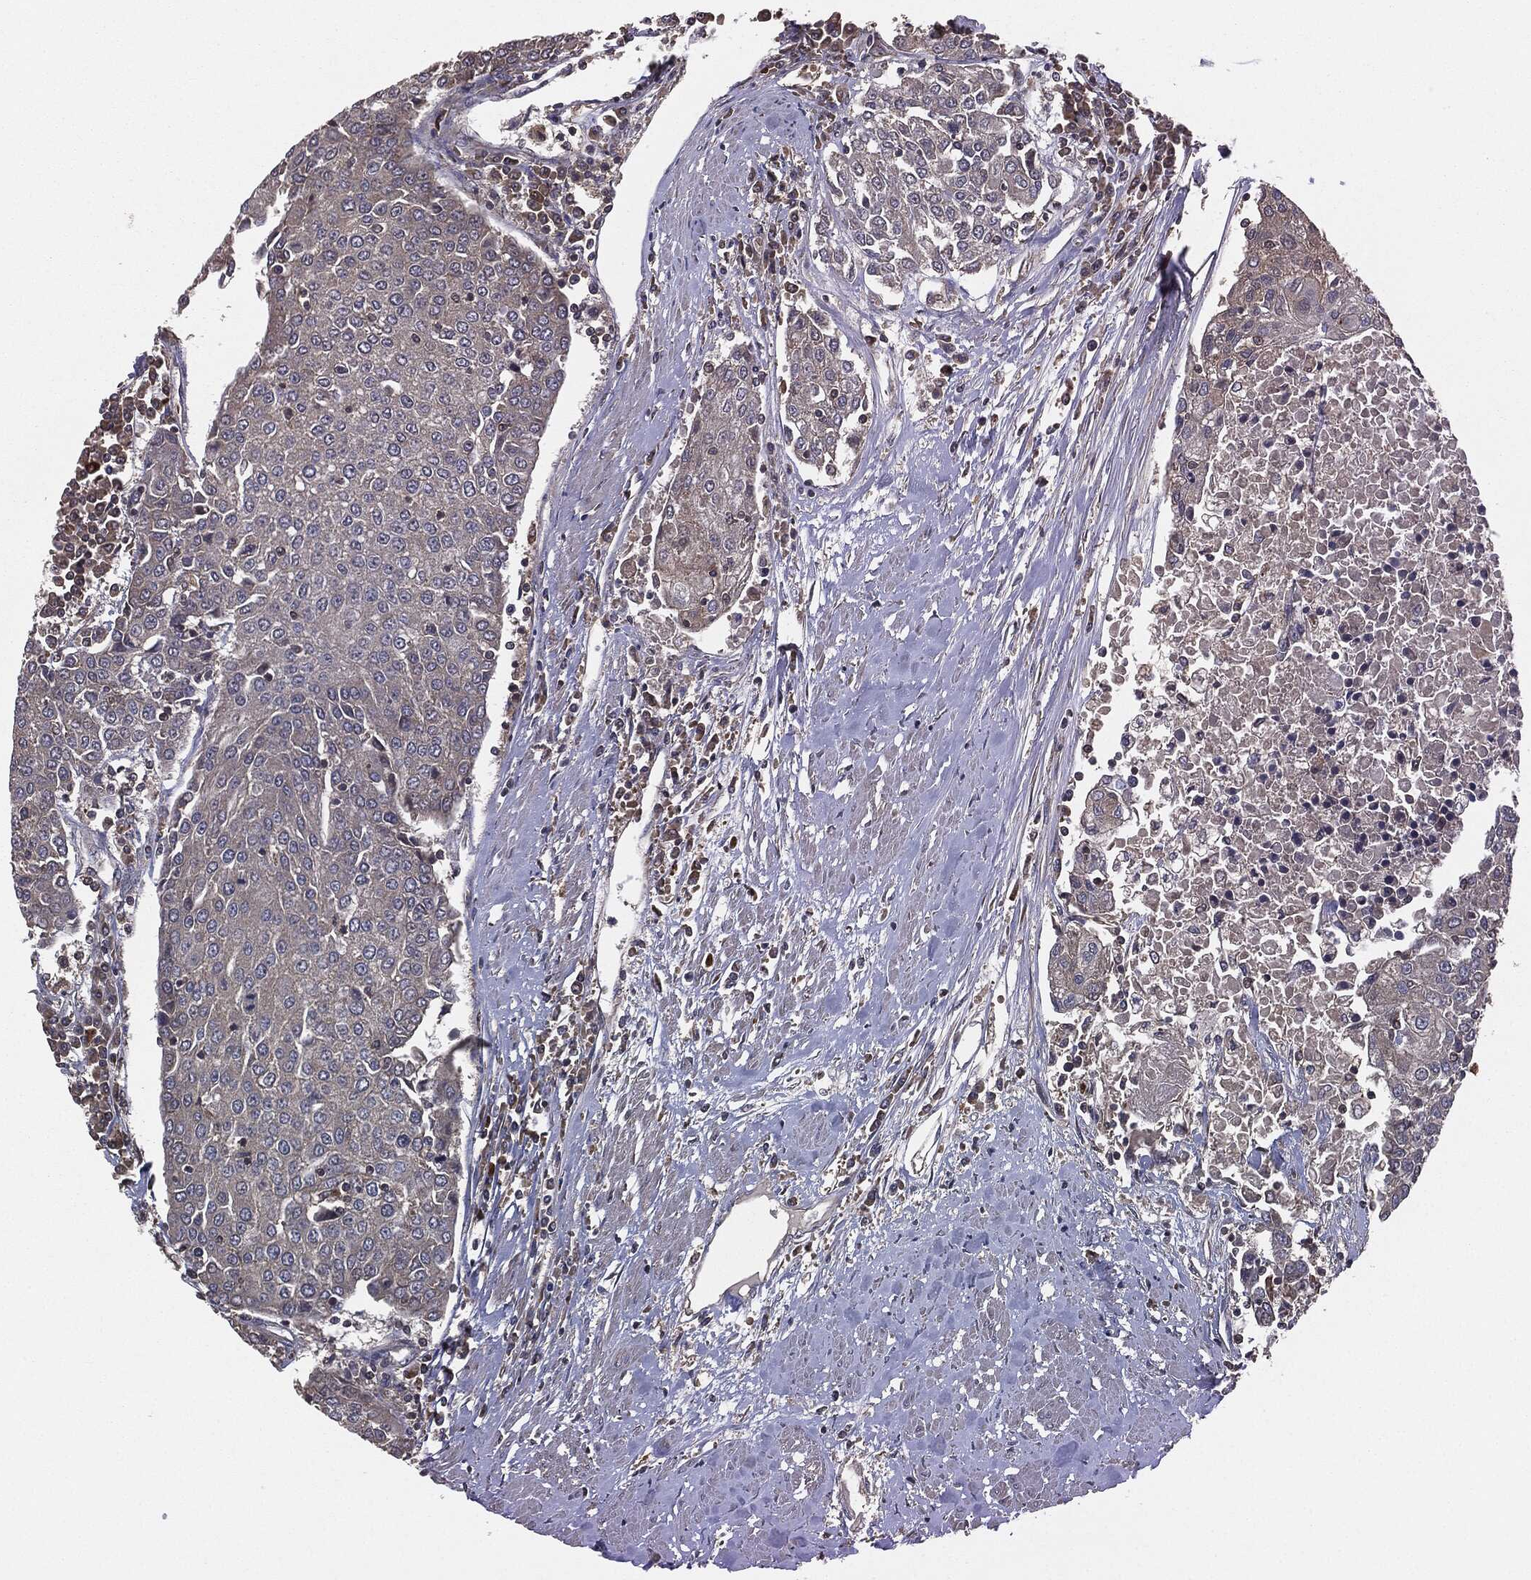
{"staining": {"intensity": "negative", "quantity": "none", "location": "none"}, "tissue": "urothelial cancer", "cell_type": "Tumor cells", "image_type": "cancer", "snomed": [{"axis": "morphology", "description": "Urothelial carcinoma, High grade"}, {"axis": "topography", "description": "Urinary bladder"}], "caption": "The immunohistochemistry photomicrograph has no significant staining in tumor cells of urothelial cancer tissue.", "gene": "ERBIN", "patient": {"sex": "female", "age": 85}}